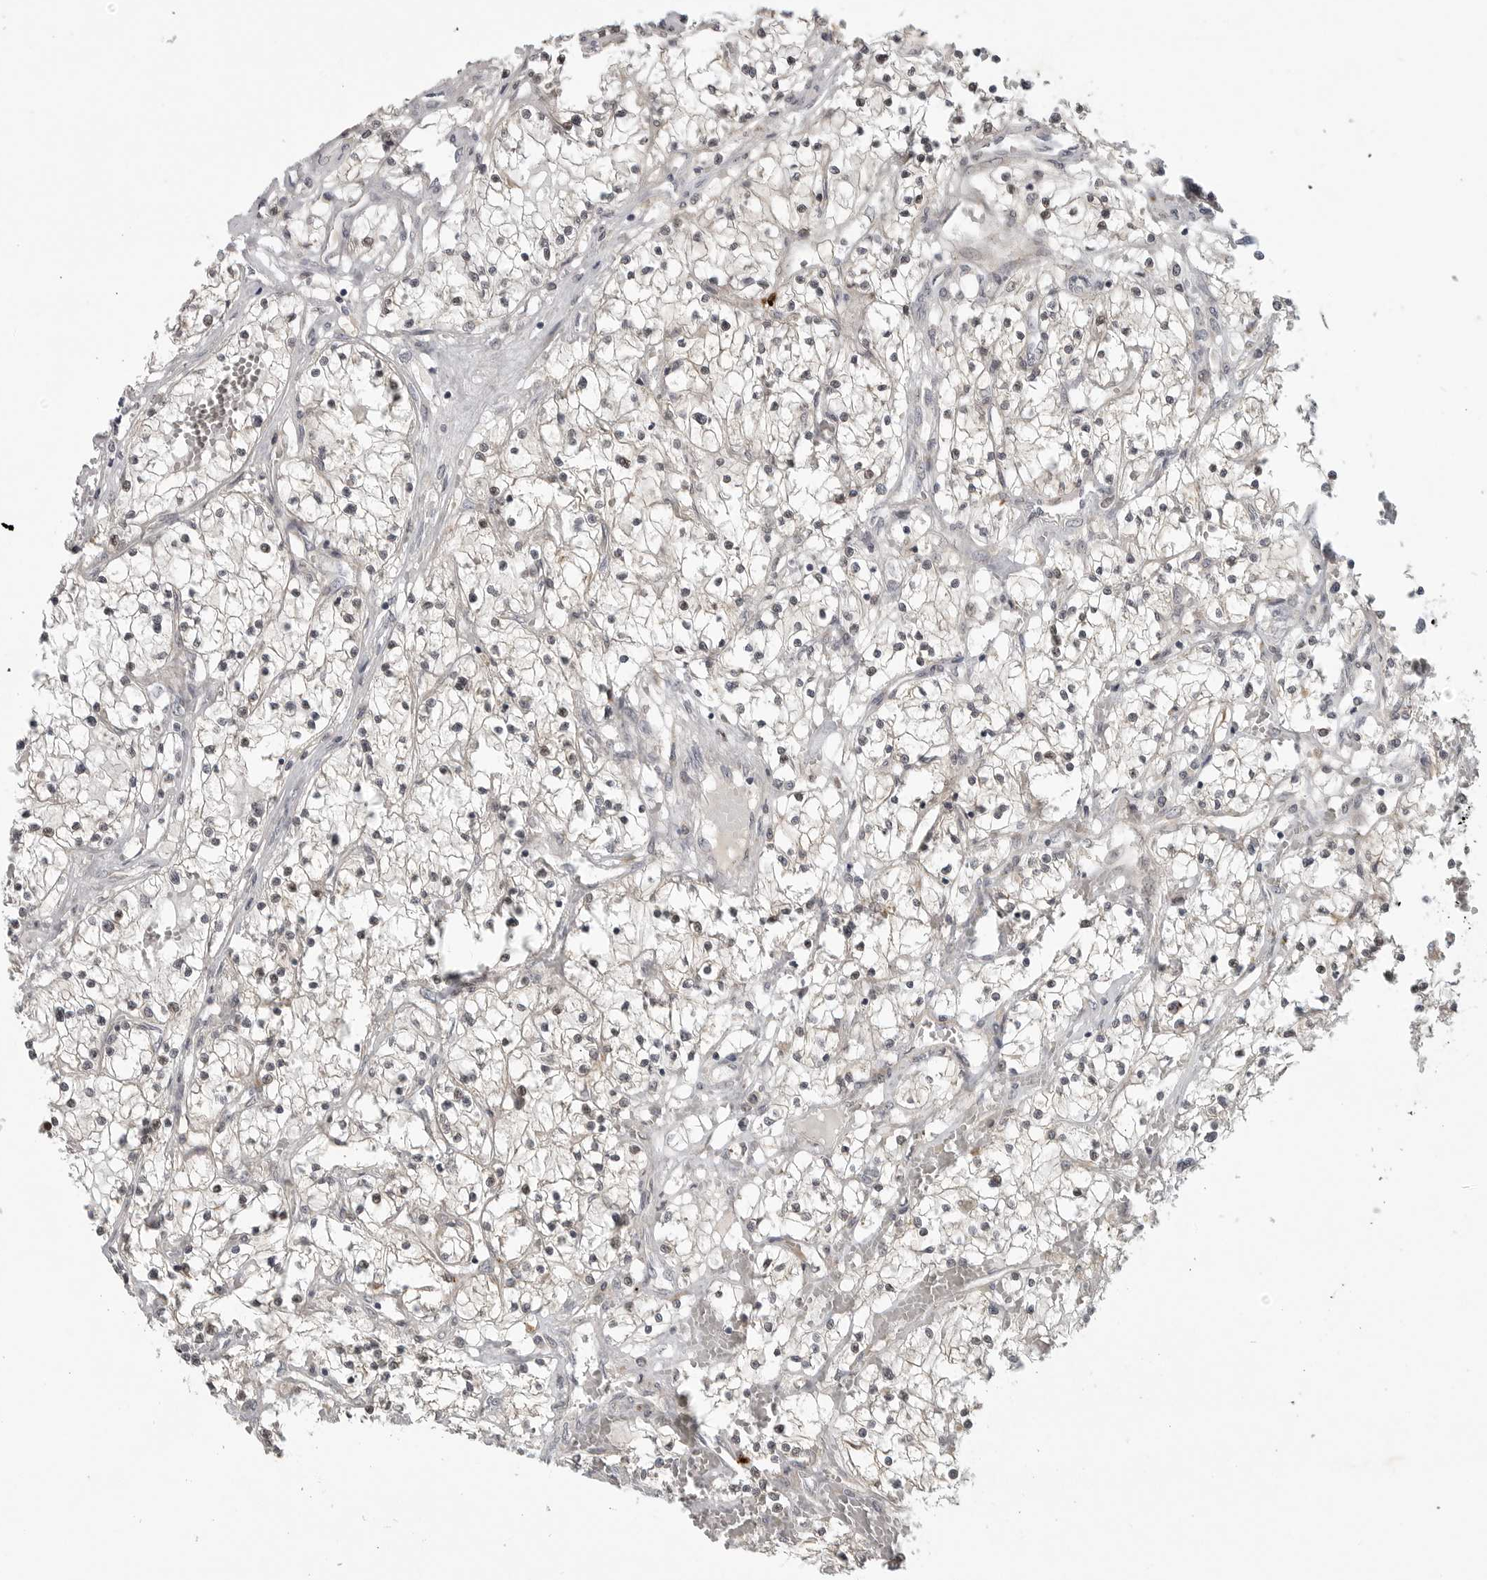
{"staining": {"intensity": "weak", "quantity": "<25%", "location": "nuclear"}, "tissue": "renal cancer", "cell_type": "Tumor cells", "image_type": "cancer", "snomed": [{"axis": "morphology", "description": "Normal tissue, NOS"}, {"axis": "morphology", "description": "Adenocarcinoma, NOS"}, {"axis": "topography", "description": "Kidney"}], "caption": "This is an IHC photomicrograph of renal adenocarcinoma. There is no staining in tumor cells.", "gene": "CEP295NL", "patient": {"sex": "male", "age": 68}}